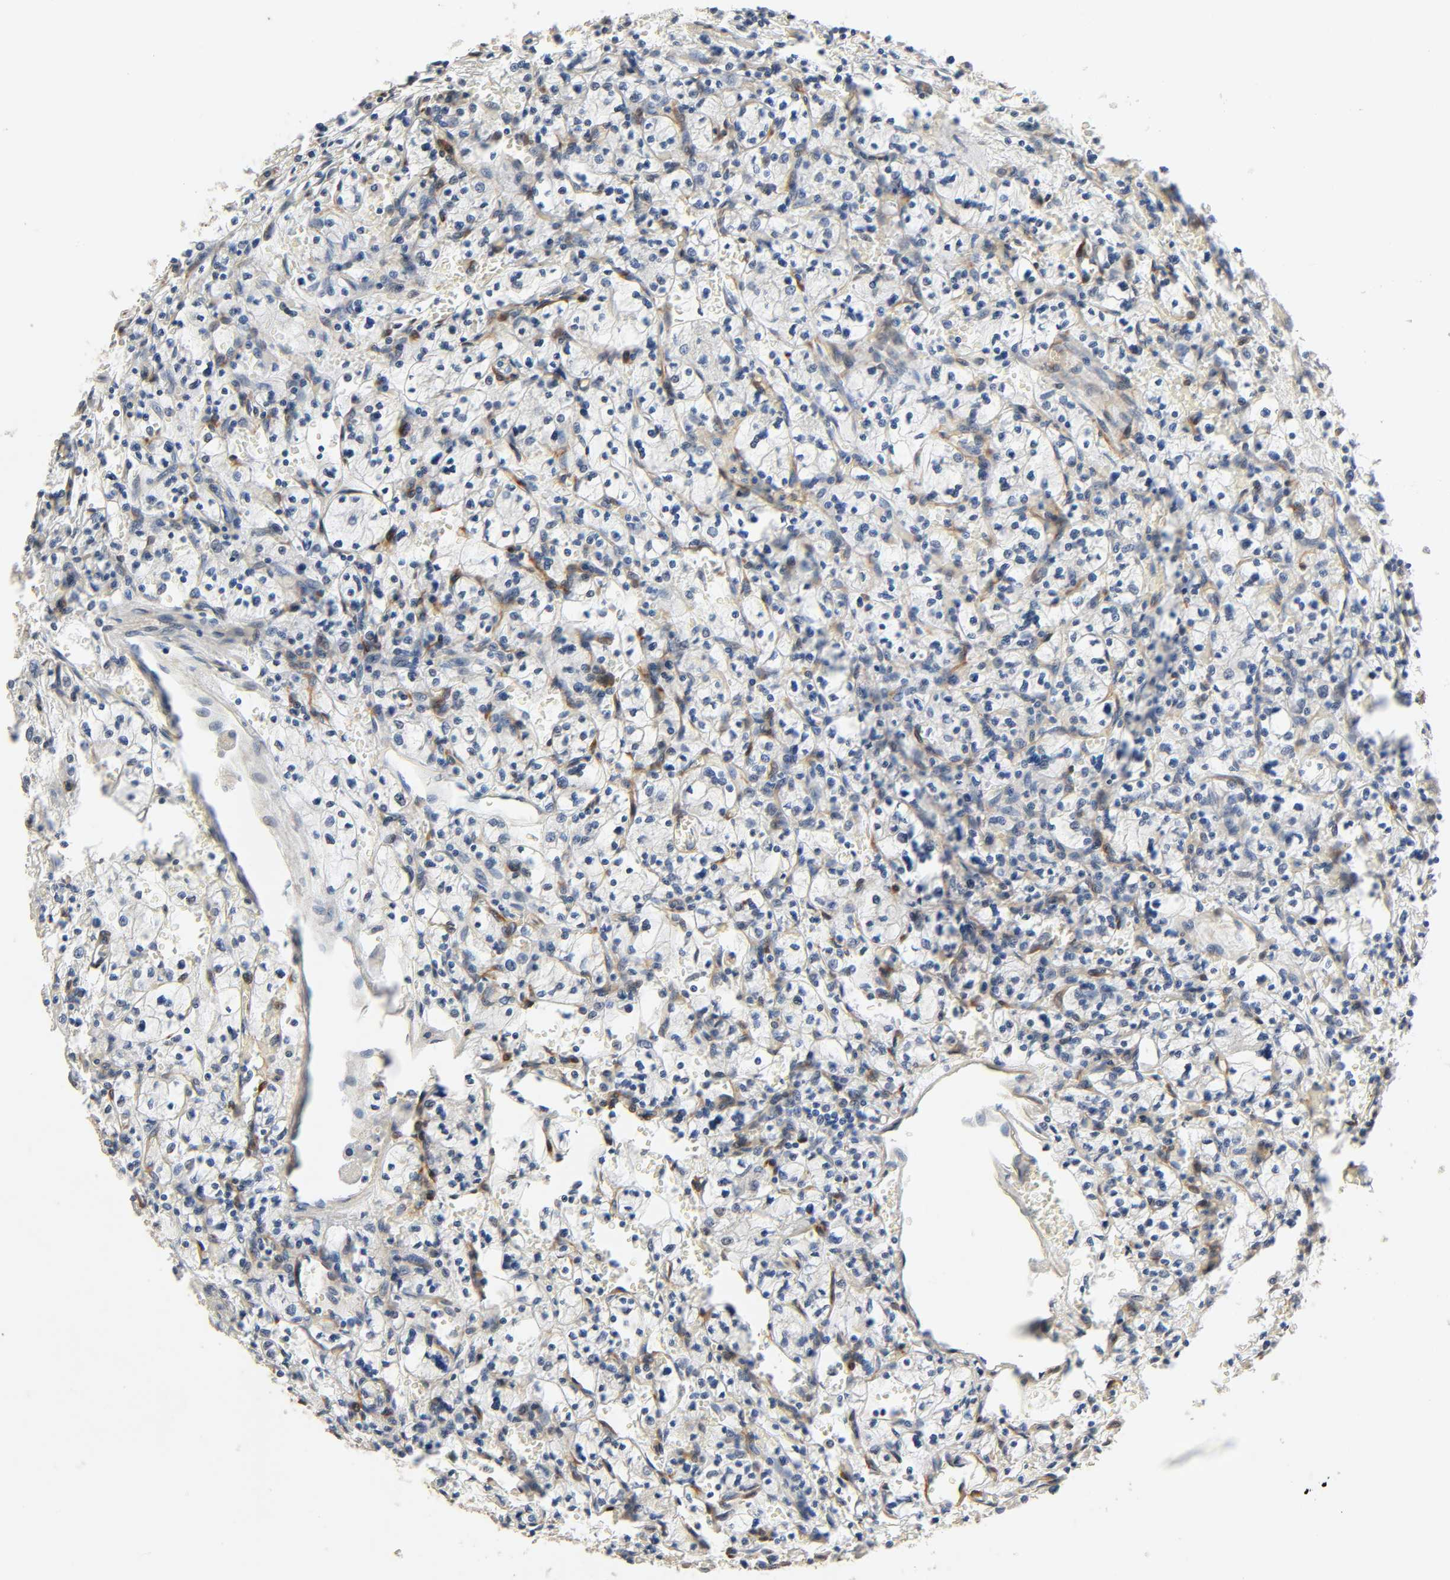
{"staining": {"intensity": "weak", "quantity": "<25%", "location": "cytoplasmic/membranous"}, "tissue": "renal cancer", "cell_type": "Tumor cells", "image_type": "cancer", "snomed": [{"axis": "morphology", "description": "Adenocarcinoma, NOS"}, {"axis": "topography", "description": "Kidney"}], "caption": "The immunohistochemistry (IHC) histopathology image has no significant positivity in tumor cells of renal adenocarcinoma tissue.", "gene": "PTK2", "patient": {"sex": "female", "age": 83}}